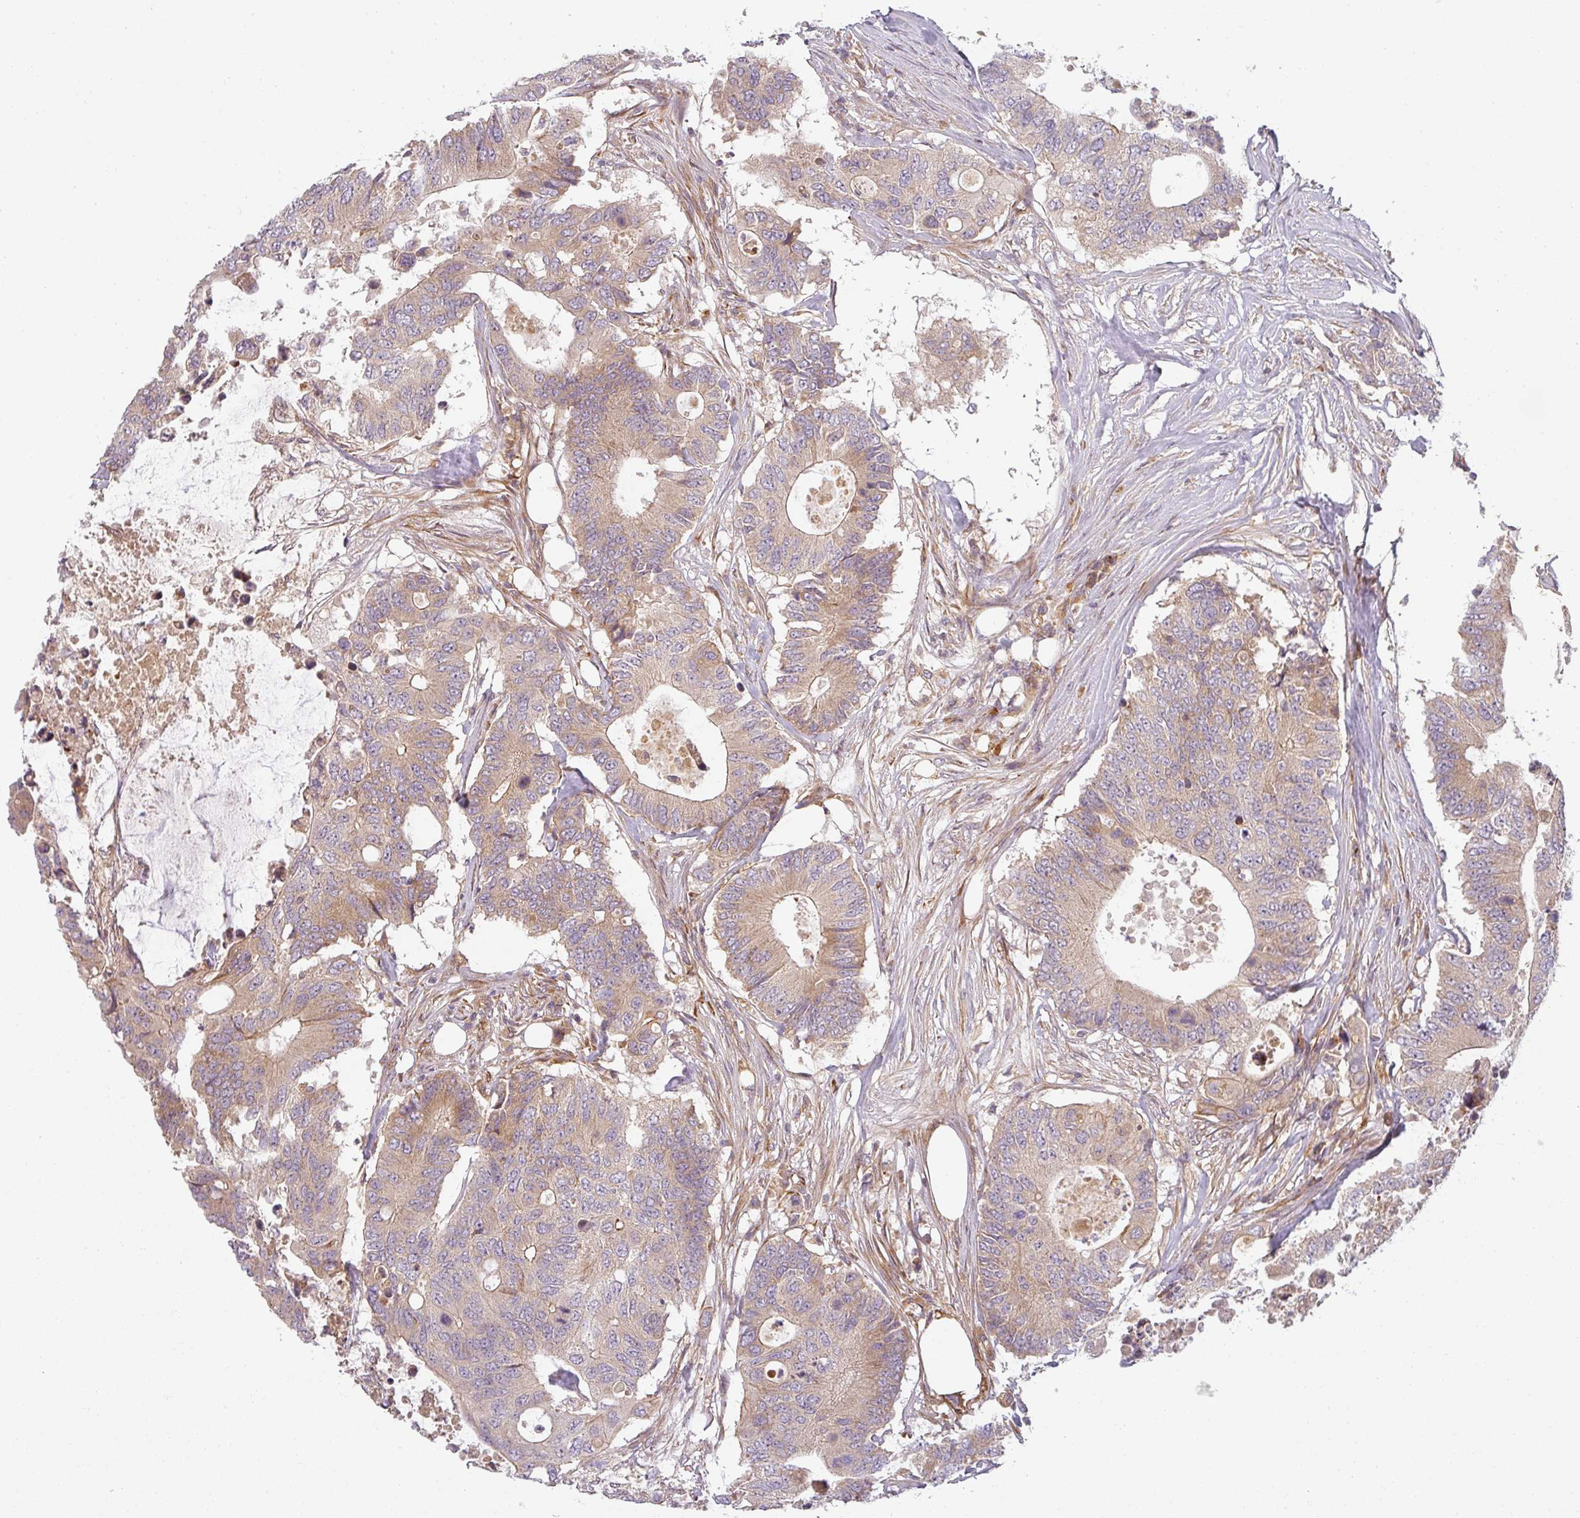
{"staining": {"intensity": "weak", "quantity": "25%-75%", "location": "cytoplasmic/membranous"}, "tissue": "colorectal cancer", "cell_type": "Tumor cells", "image_type": "cancer", "snomed": [{"axis": "morphology", "description": "Adenocarcinoma, NOS"}, {"axis": "topography", "description": "Colon"}], "caption": "IHC (DAB) staining of colorectal adenocarcinoma exhibits weak cytoplasmic/membranous protein positivity in approximately 25%-75% of tumor cells.", "gene": "CNOT1", "patient": {"sex": "male", "age": 71}}